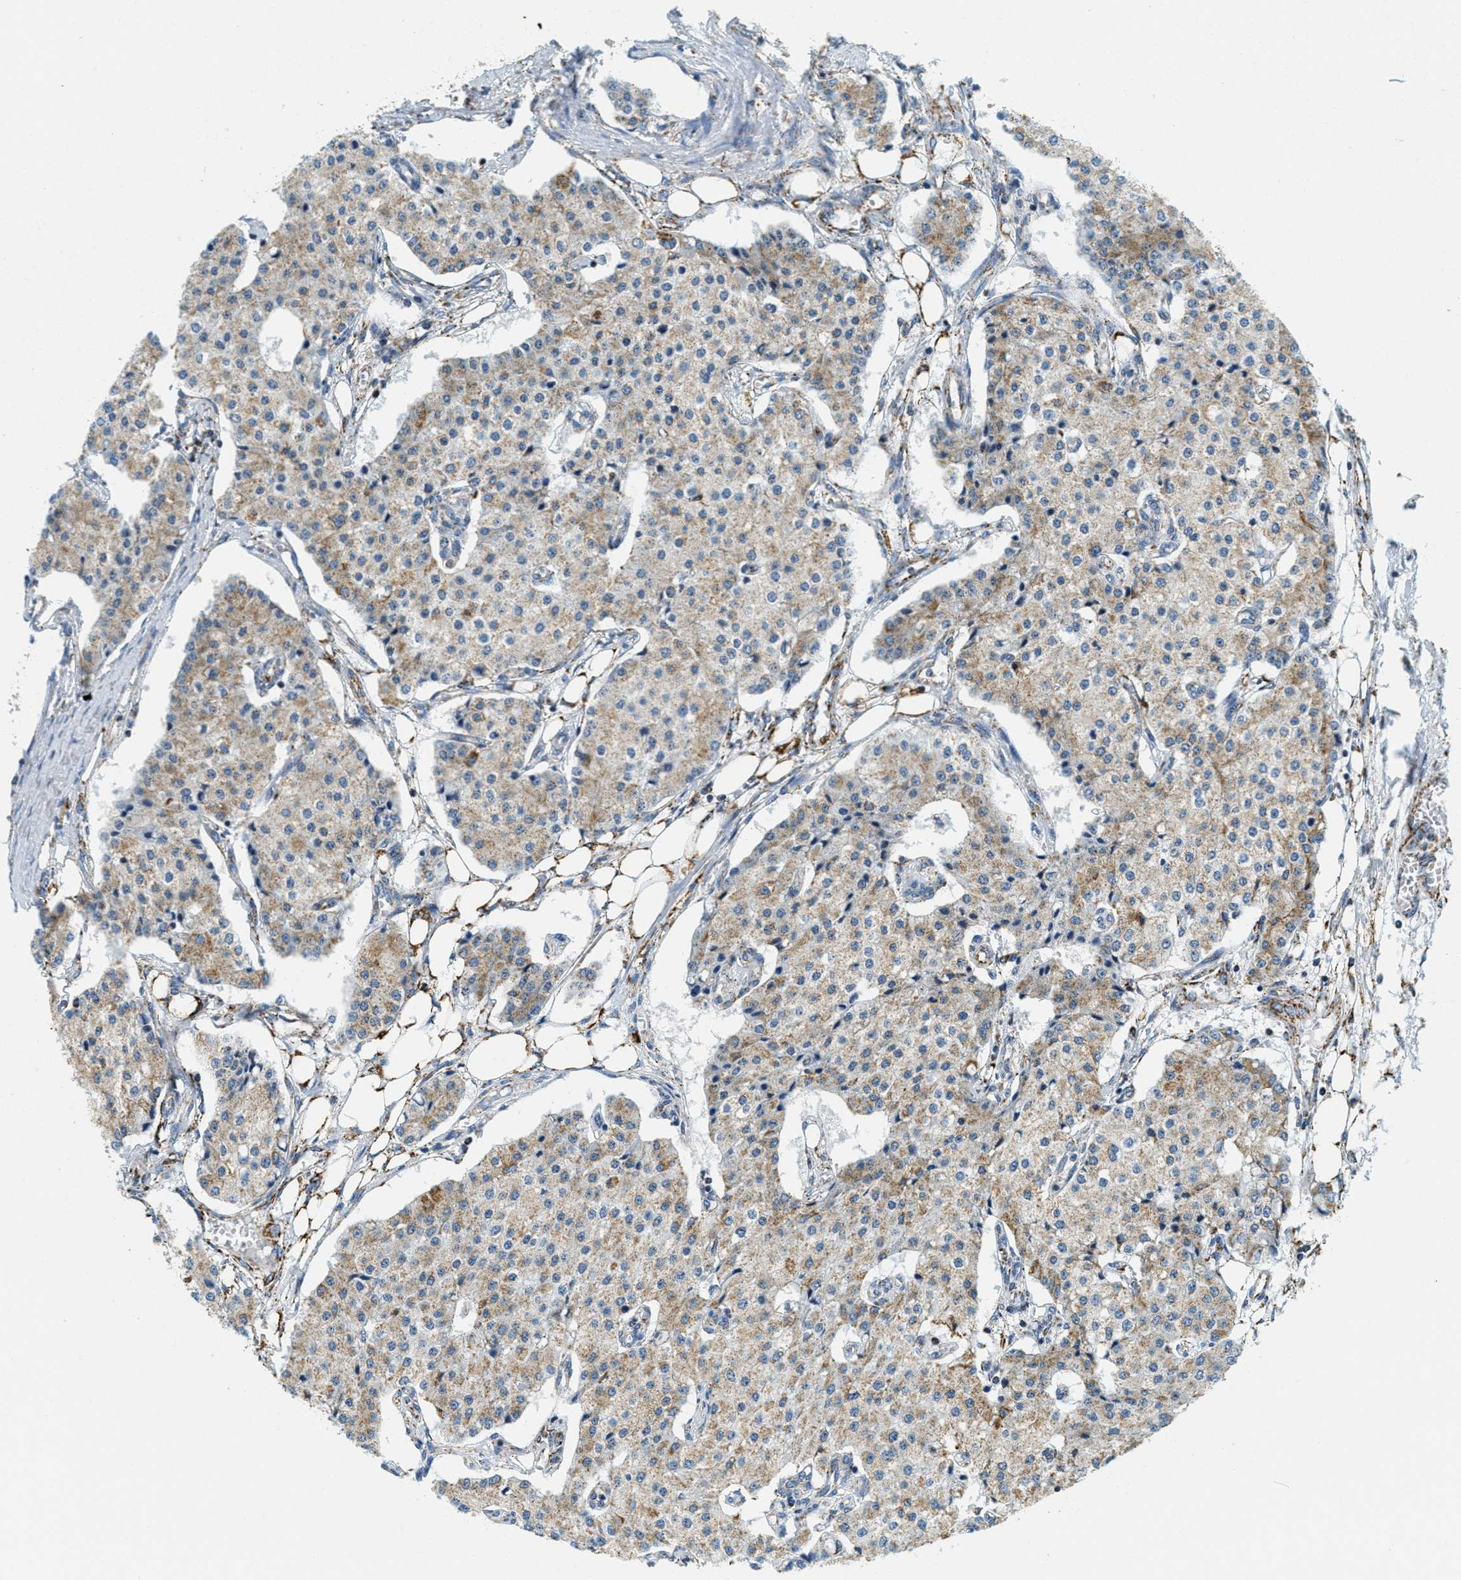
{"staining": {"intensity": "weak", "quantity": "25%-75%", "location": "cytoplasmic/membranous"}, "tissue": "carcinoid", "cell_type": "Tumor cells", "image_type": "cancer", "snomed": [{"axis": "morphology", "description": "Carcinoid, malignant, NOS"}, {"axis": "topography", "description": "Colon"}], "caption": "Carcinoid stained for a protein displays weak cytoplasmic/membranous positivity in tumor cells. Immunohistochemistry stains the protein of interest in brown and the nuclei are stained blue.", "gene": "HLCS", "patient": {"sex": "female", "age": 52}}